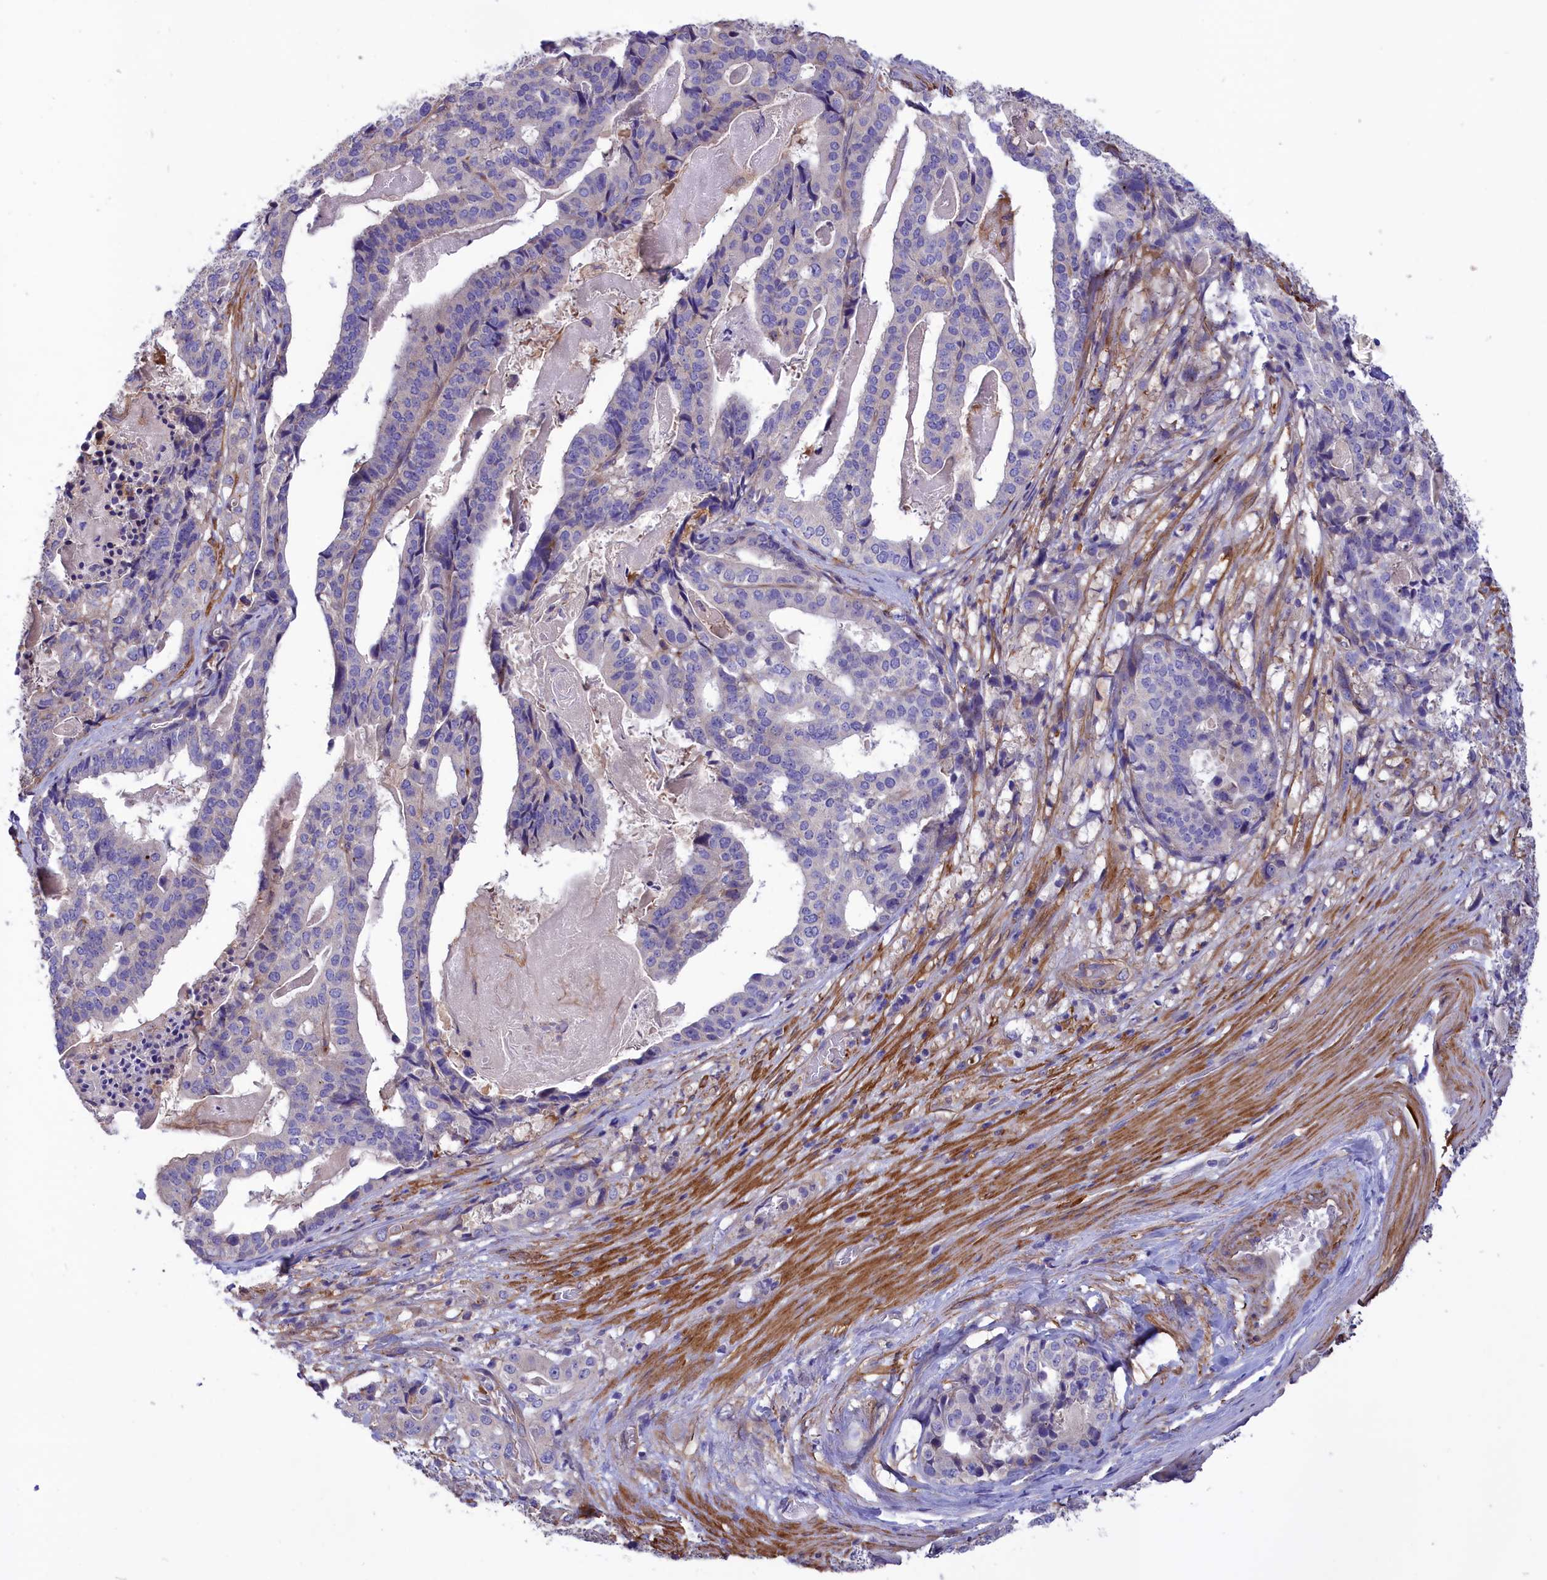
{"staining": {"intensity": "negative", "quantity": "none", "location": "none"}, "tissue": "stomach cancer", "cell_type": "Tumor cells", "image_type": "cancer", "snomed": [{"axis": "morphology", "description": "Adenocarcinoma, NOS"}, {"axis": "topography", "description": "Stomach"}], "caption": "DAB (3,3'-diaminobenzidine) immunohistochemical staining of human adenocarcinoma (stomach) exhibits no significant positivity in tumor cells.", "gene": "AMDHD2", "patient": {"sex": "male", "age": 48}}